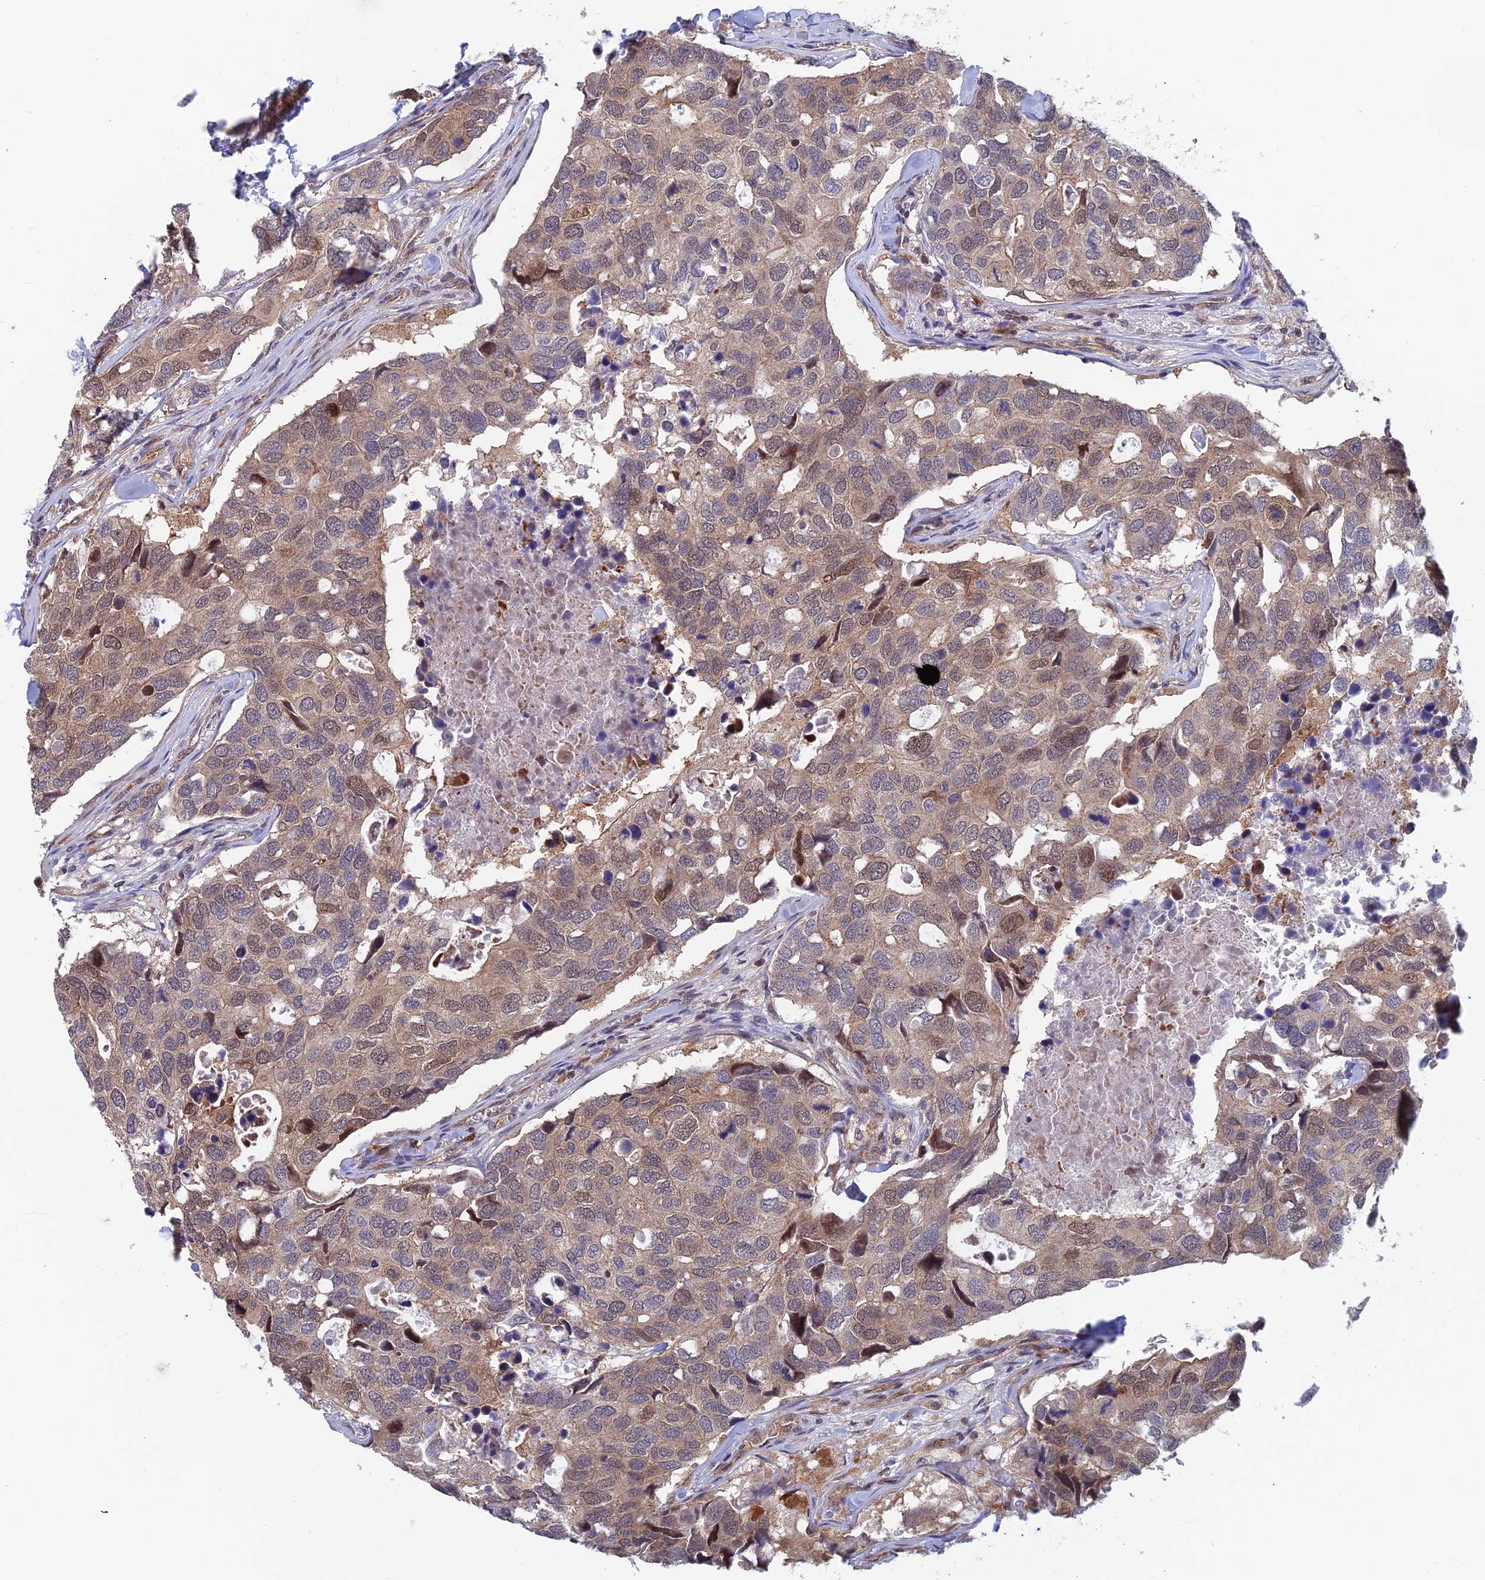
{"staining": {"intensity": "weak", "quantity": ">75%", "location": "cytoplasmic/membranous,nuclear"}, "tissue": "breast cancer", "cell_type": "Tumor cells", "image_type": "cancer", "snomed": [{"axis": "morphology", "description": "Duct carcinoma"}, {"axis": "topography", "description": "Breast"}], "caption": "Tumor cells reveal weak cytoplasmic/membranous and nuclear positivity in approximately >75% of cells in breast invasive ductal carcinoma.", "gene": "IGBP1", "patient": {"sex": "female", "age": 83}}